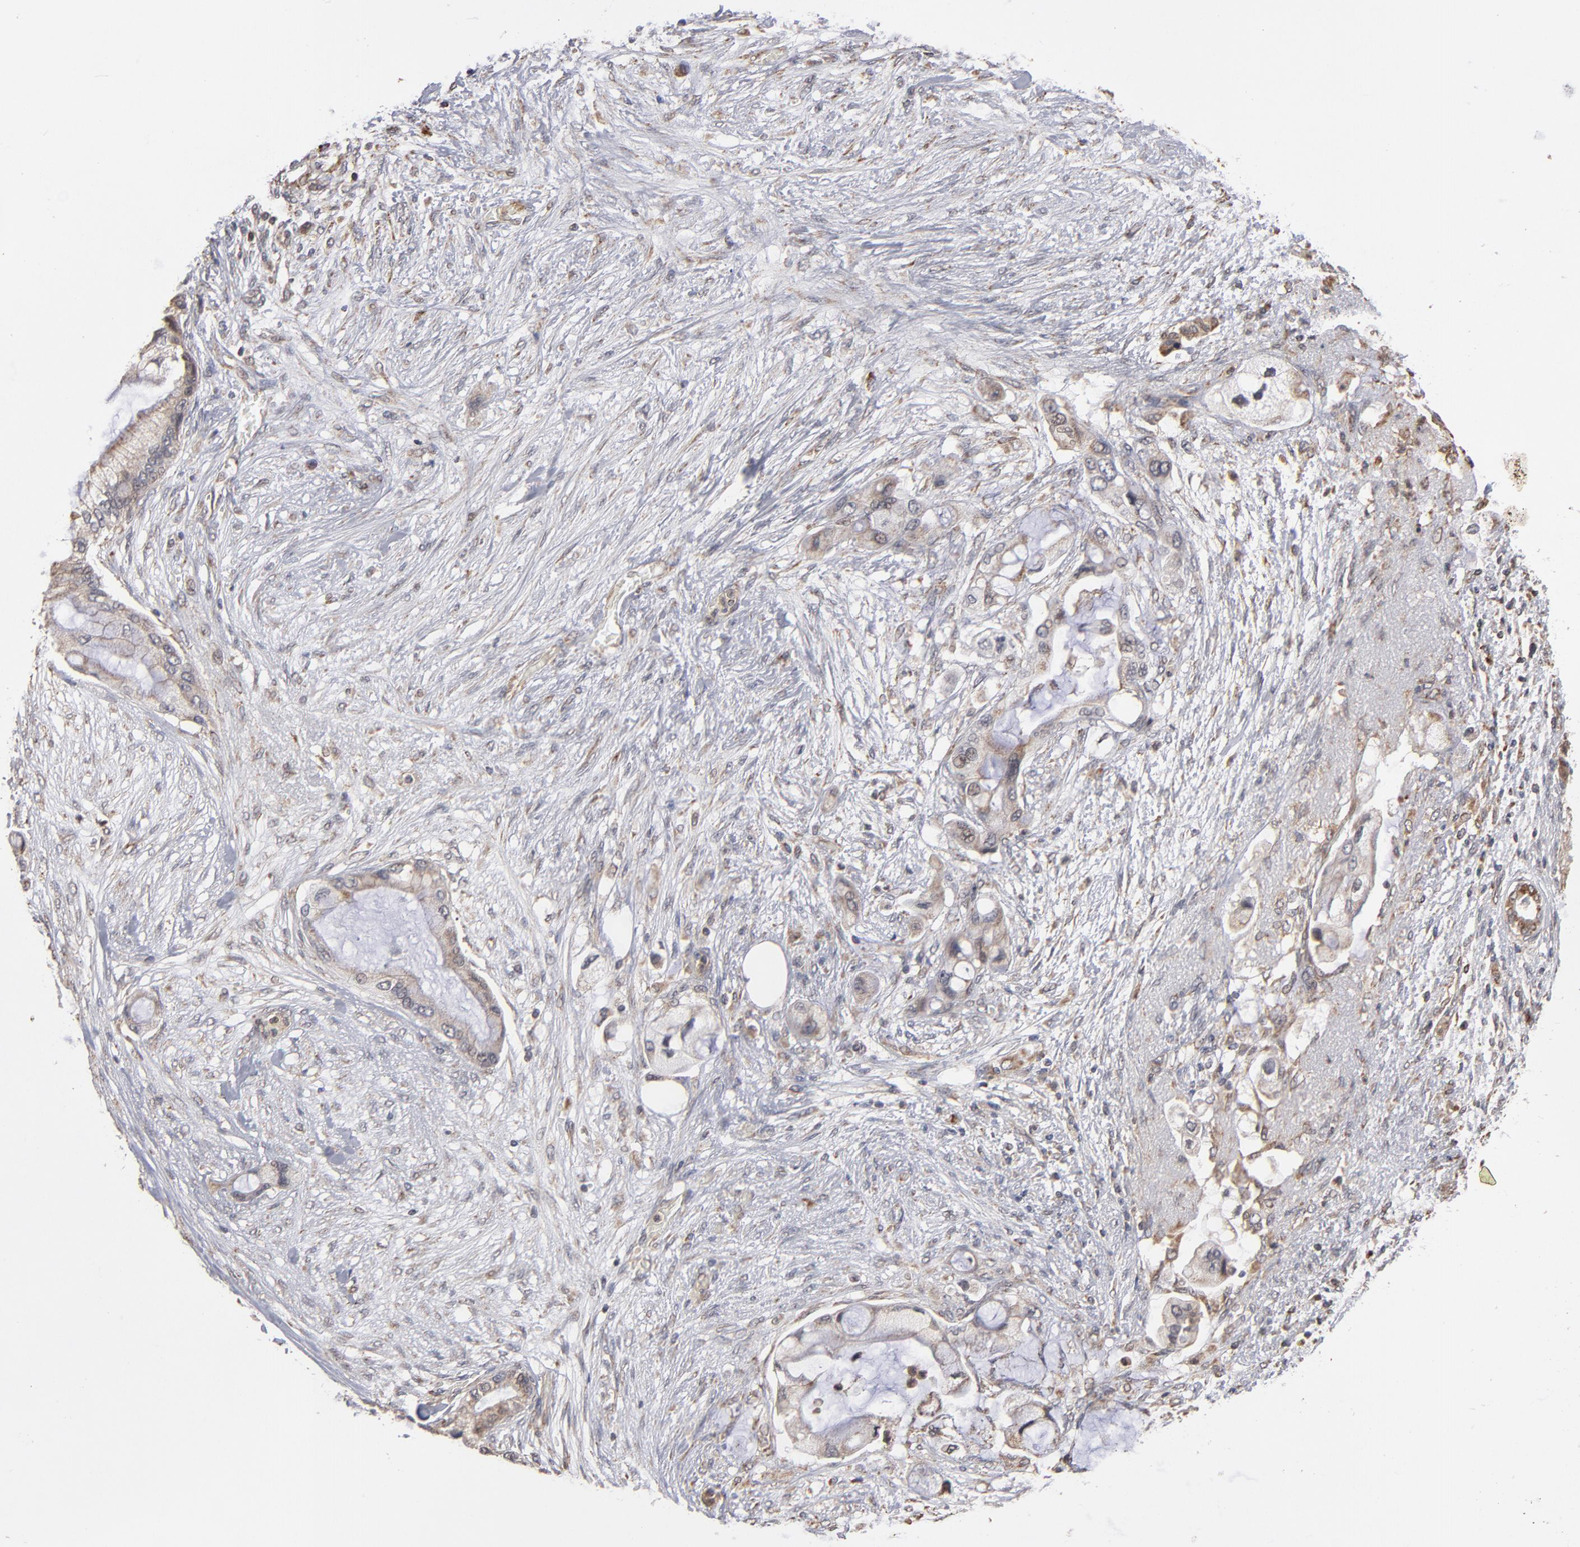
{"staining": {"intensity": "weak", "quantity": ">75%", "location": "cytoplasmic/membranous,nuclear"}, "tissue": "pancreatic cancer", "cell_type": "Tumor cells", "image_type": "cancer", "snomed": [{"axis": "morphology", "description": "Adenocarcinoma, NOS"}, {"axis": "topography", "description": "Pancreas"}], "caption": "Protein expression analysis of adenocarcinoma (pancreatic) demonstrates weak cytoplasmic/membranous and nuclear staining in approximately >75% of tumor cells.", "gene": "MIPOL1", "patient": {"sex": "female", "age": 59}}